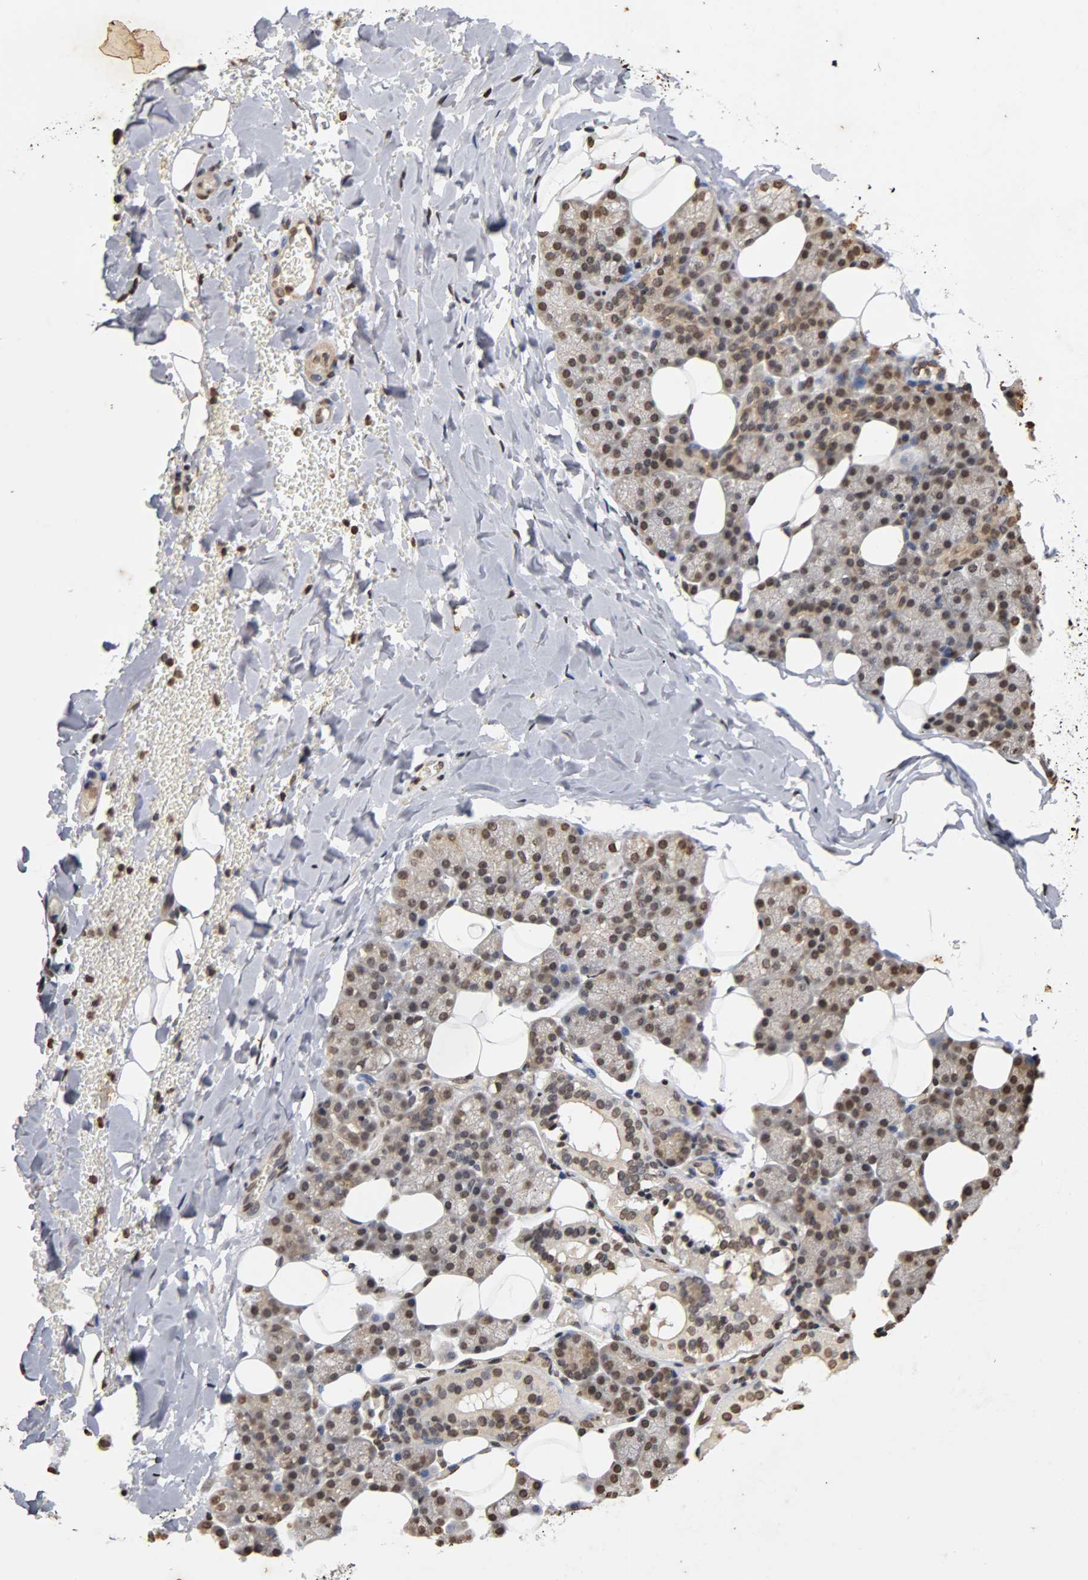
{"staining": {"intensity": "weak", "quantity": "25%-75%", "location": "nuclear"}, "tissue": "salivary gland", "cell_type": "Glandular cells", "image_type": "normal", "snomed": [{"axis": "morphology", "description": "Normal tissue, NOS"}, {"axis": "topography", "description": "Lymph node"}, {"axis": "topography", "description": "Salivary gland"}], "caption": "Approximately 25%-75% of glandular cells in normal human salivary gland show weak nuclear protein staining as visualized by brown immunohistochemical staining.", "gene": "ERCC2", "patient": {"sex": "male", "age": 8}}